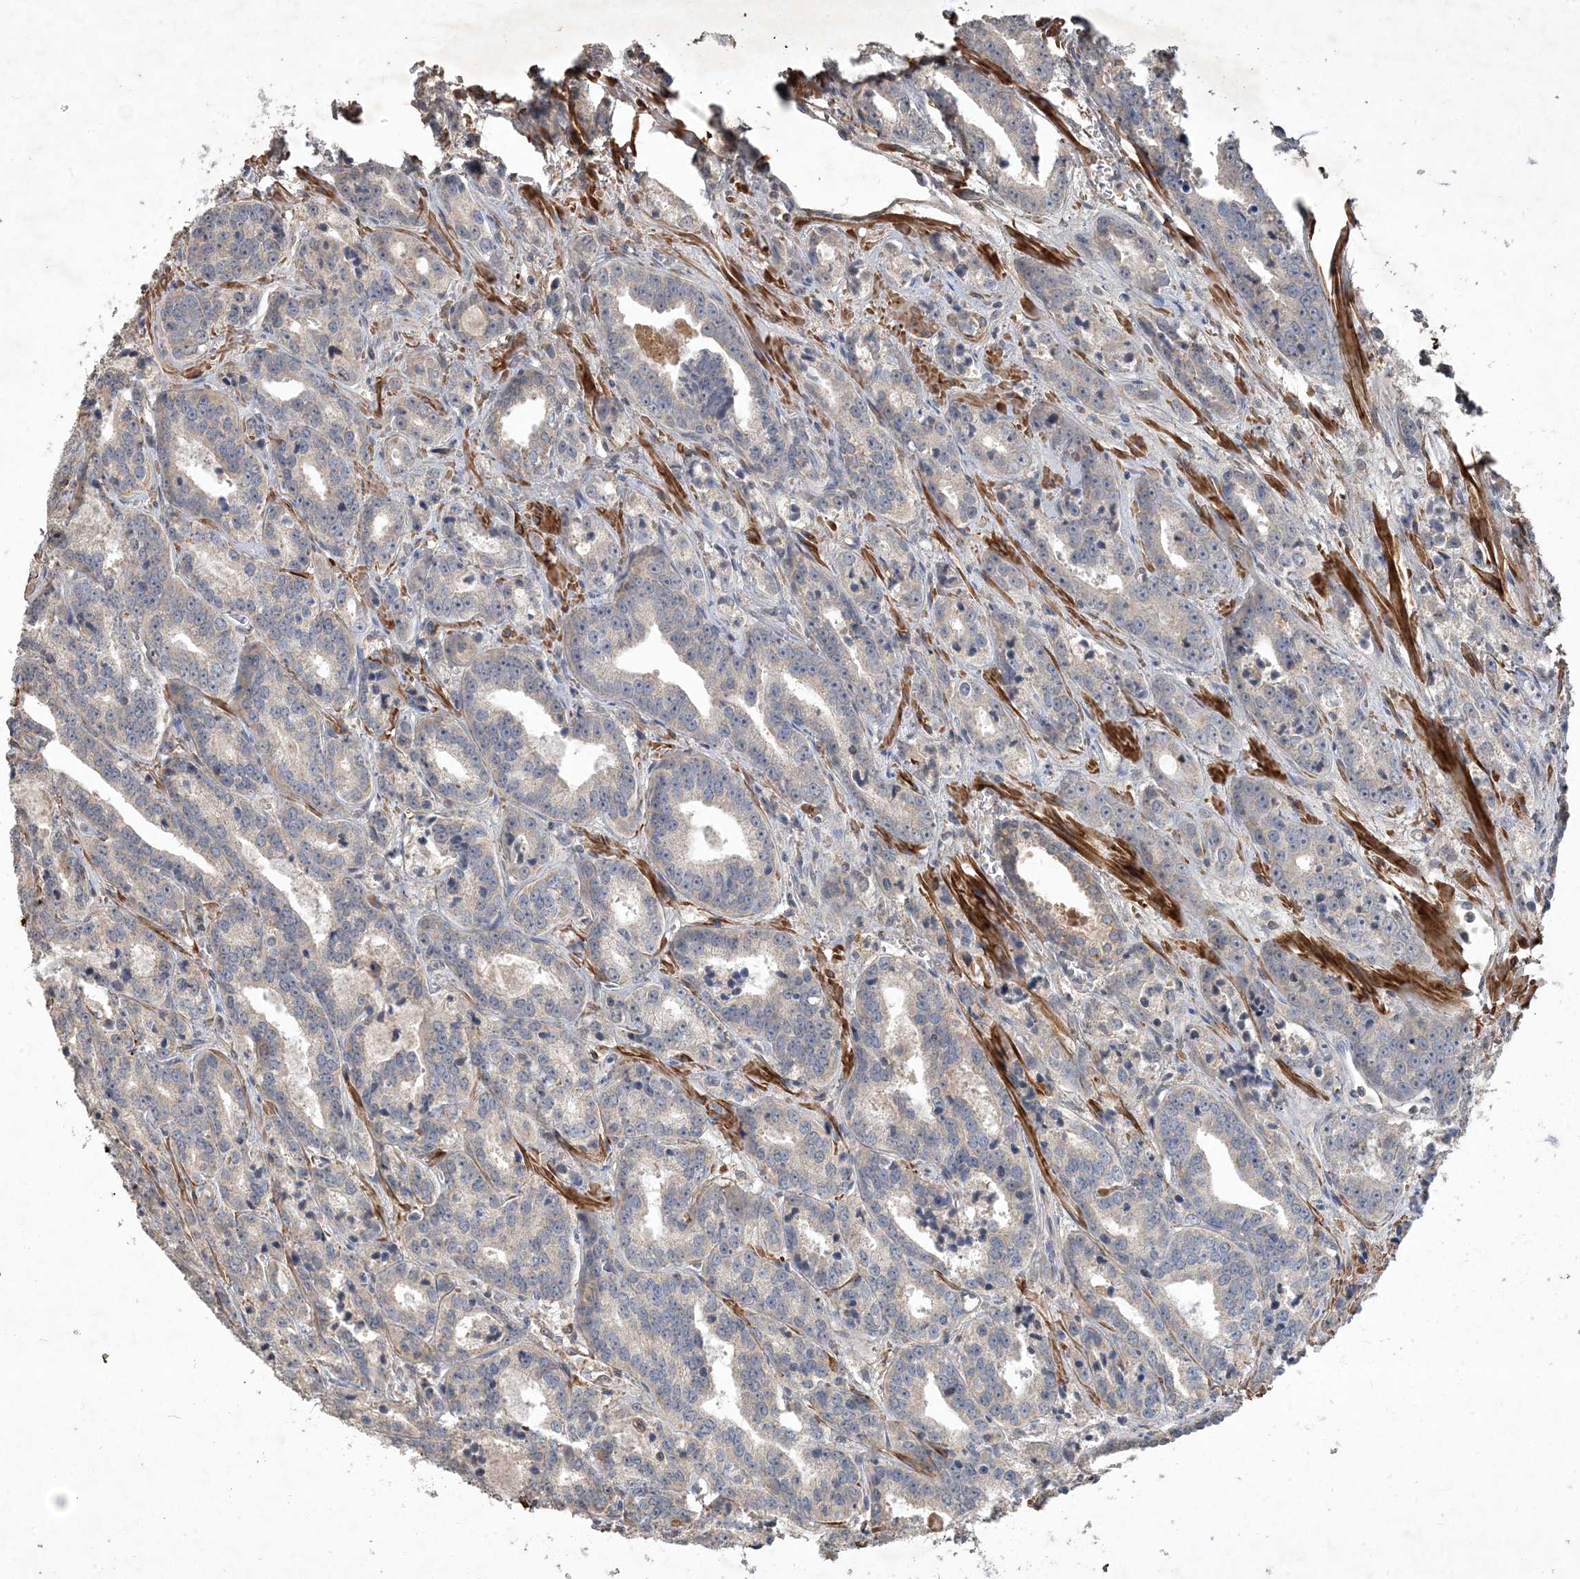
{"staining": {"intensity": "negative", "quantity": "none", "location": "none"}, "tissue": "prostate cancer", "cell_type": "Tumor cells", "image_type": "cancer", "snomed": [{"axis": "morphology", "description": "Adenocarcinoma, High grade"}, {"axis": "topography", "description": "Prostate"}], "caption": "This is a histopathology image of immunohistochemistry staining of prostate cancer (adenocarcinoma (high-grade)), which shows no positivity in tumor cells.", "gene": "PRRT3", "patient": {"sex": "male", "age": 62}}